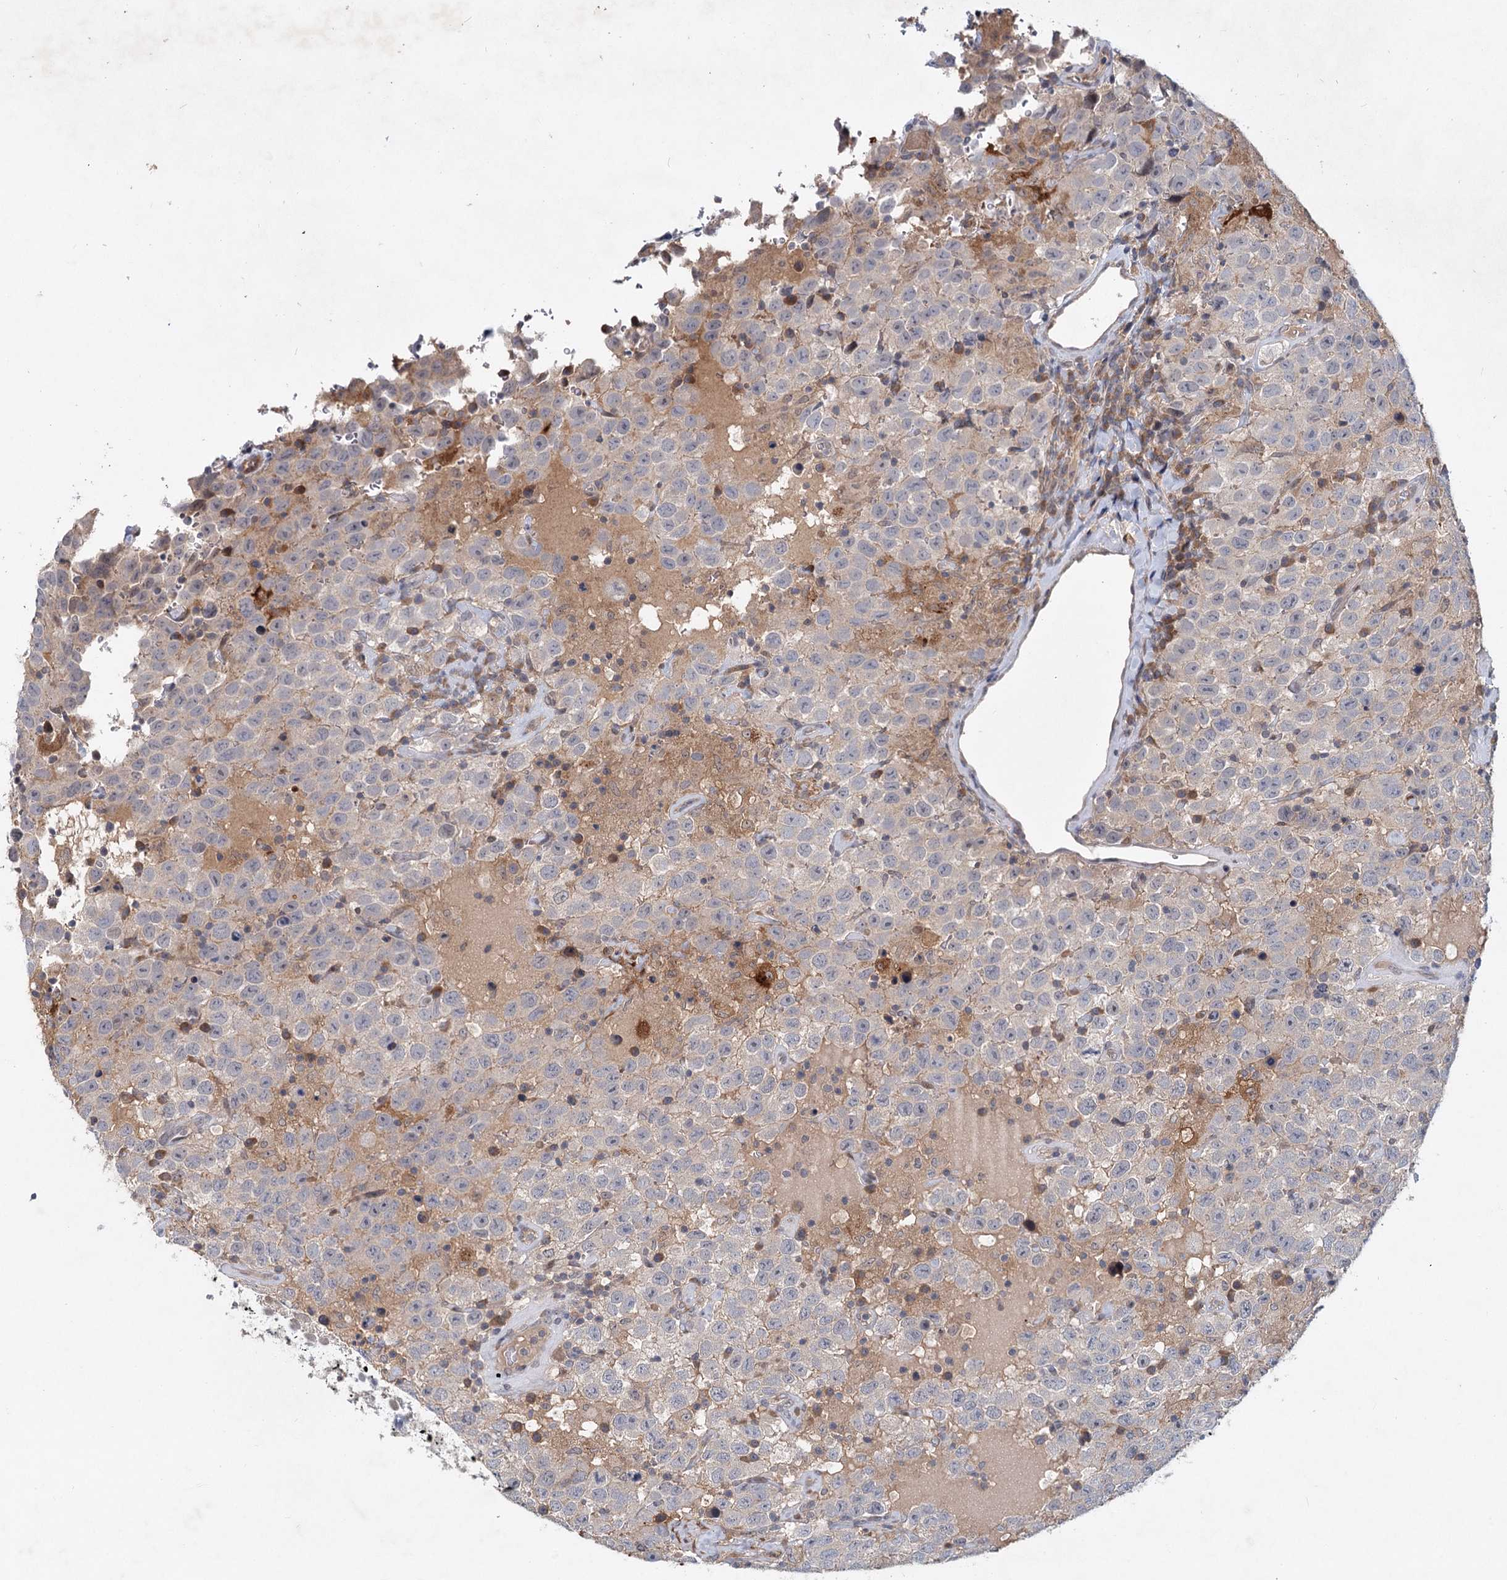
{"staining": {"intensity": "negative", "quantity": "none", "location": "none"}, "tissue": "testis cancer", "cell_type": "Tumor cells", "image_type": "cancer", "snomed": [{"axis": "morphology", "description": "Seminoma, NOS"}, {"axis": "topography", "description": "Testis"}], "caption": "An image of testis cancer stained for a protein reveals no brown staining in tumor cells.", "gene": "AP3B1", "patient": {"sex": "male", "age": 41}}